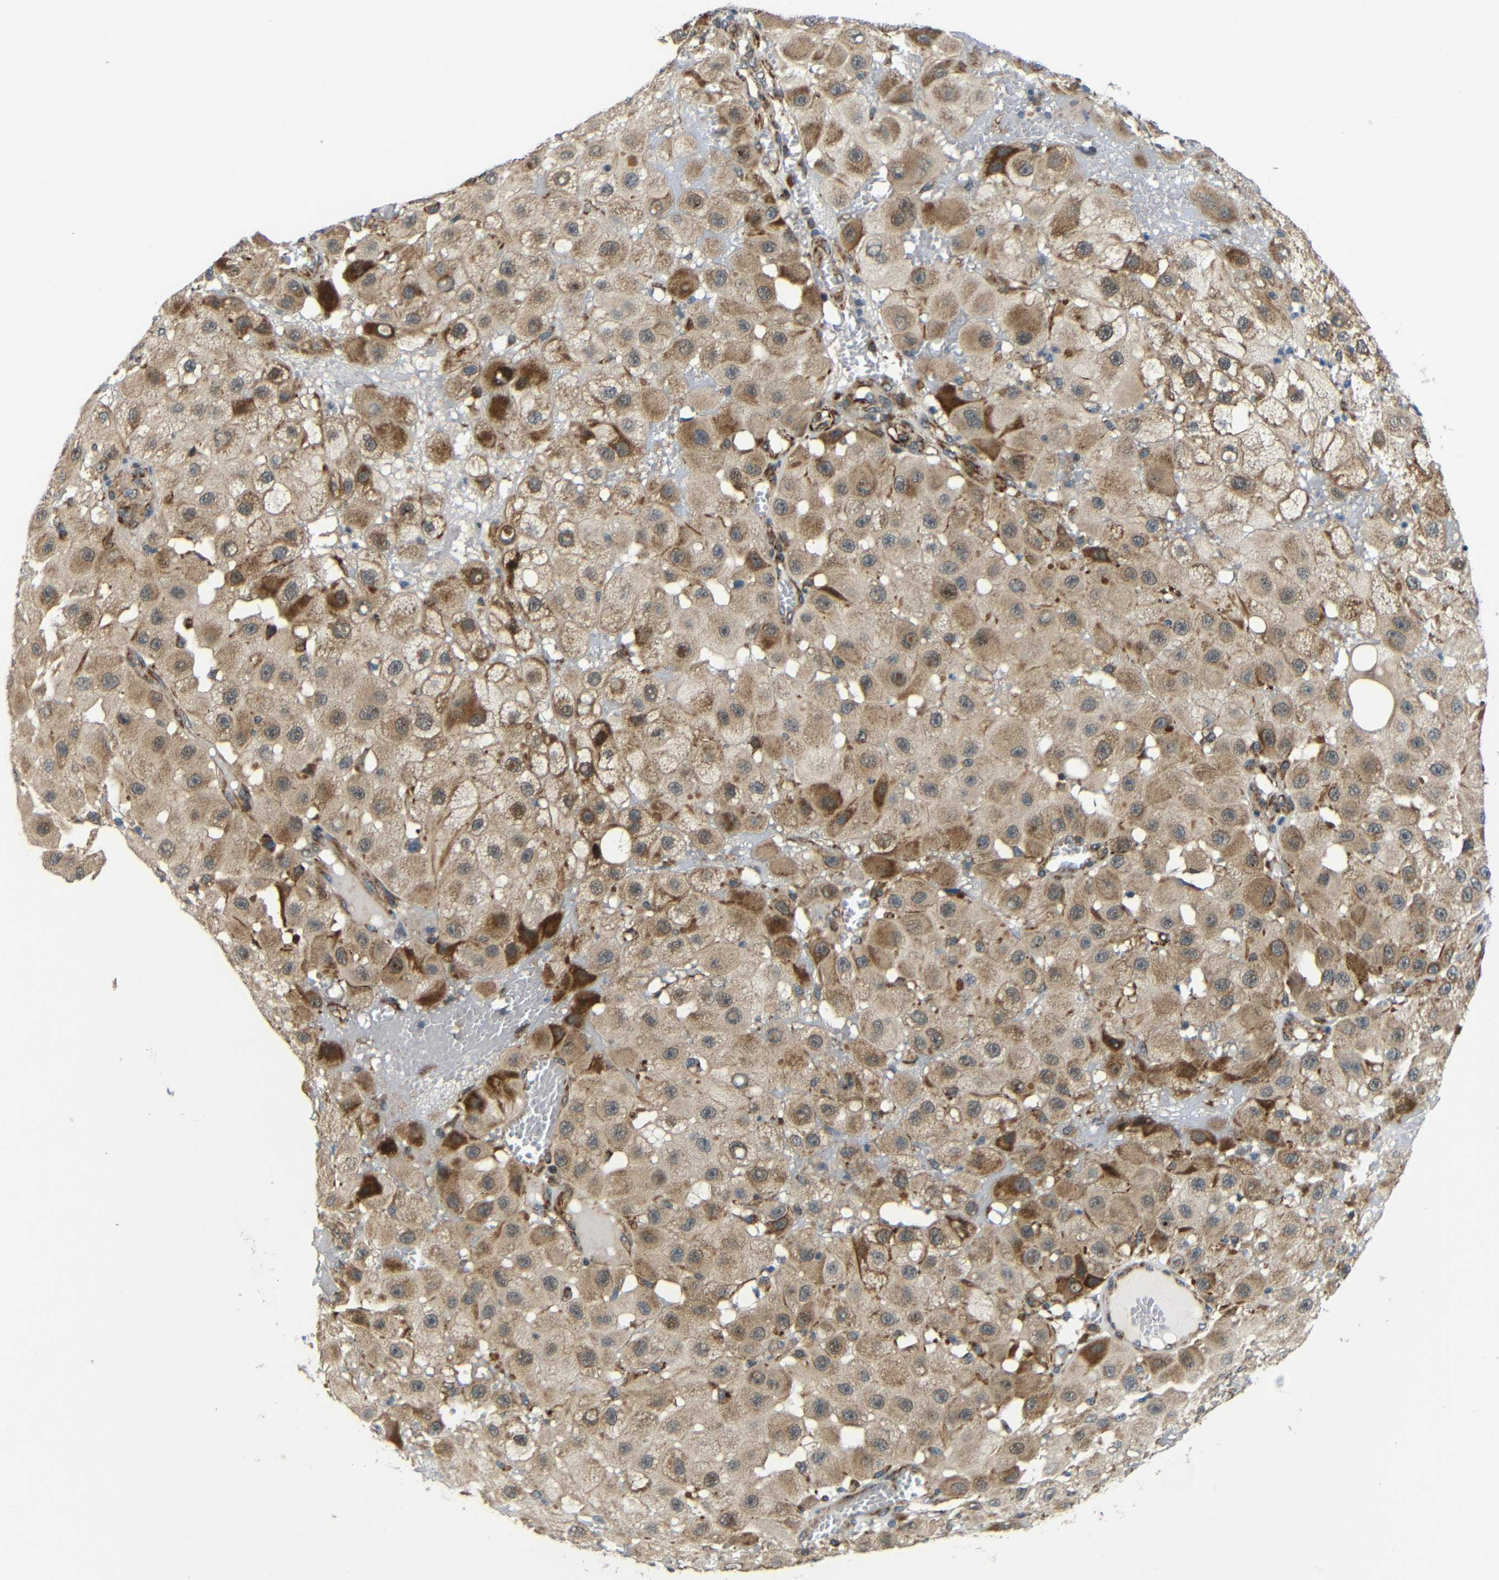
{"staining": {"intensity": "moderate", "quantity": ">75%", "location": "cytoplasmic/membranous"}, "tissue": "melanoma", "cell_type": "Tumor cells", "image_type": "cancer", "snomed": [{"axis": "morphology", "description": "Malignant melanoma, NOS"}, {"axis": "topography", "description": "Skin"}], "caption": "High-power microscopy captured an immunohistochemistry (IHC) image of melanoma, revealing moderate cytoplasmic/membranous positivity in approximately >75% of tumor cells. The protein is stained brown, and the nuclei are stained in blue (DAB IHC with brightfield microscopy, high magnification).", "gene": "SYDE1", "patient": {"sex": "female", "age": 81}}